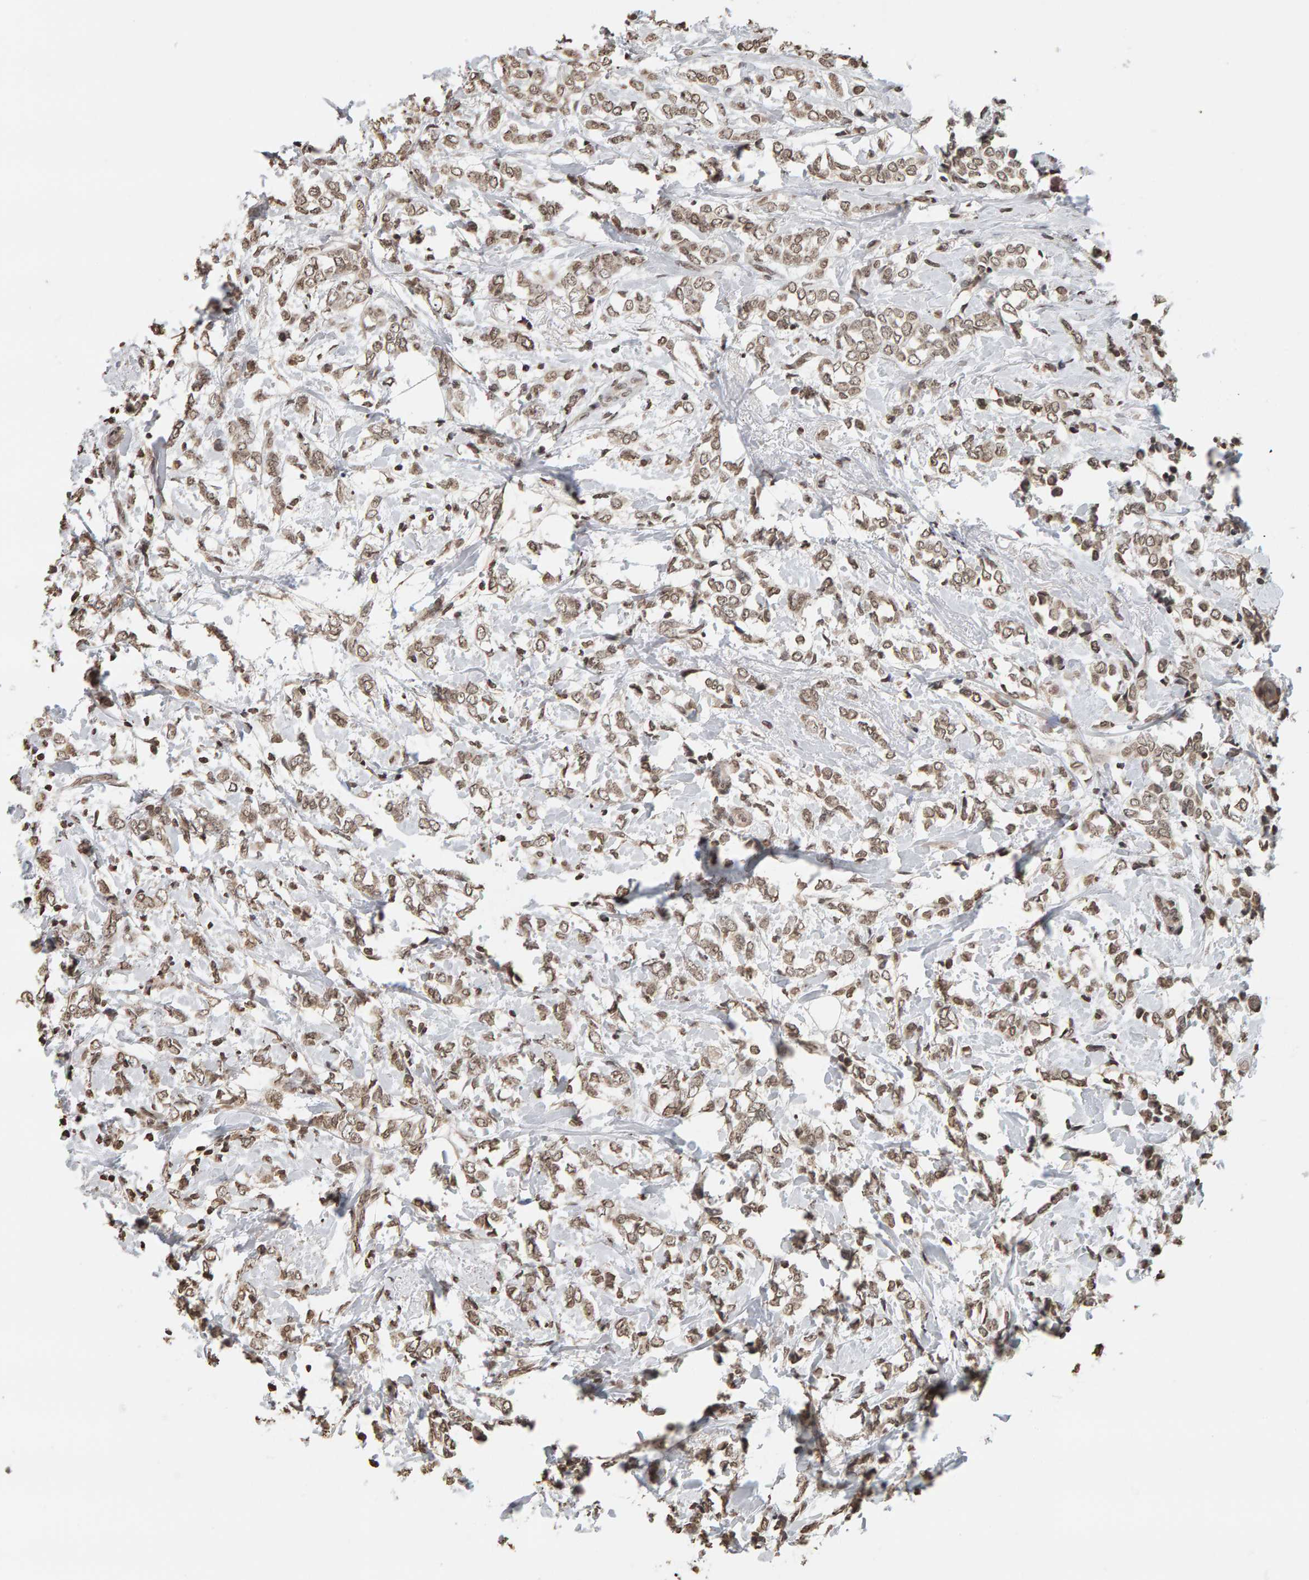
{"staining": {"intensity": "moderate", "quantity": ">75%", "location": "cytoplasmic/membranous,nuclear"}, "tissue": "breast cancer", "cell_type": "Tumor cells", "image_type": "cancer", "snomed": [{"axis": "morphology", "description": "Normal tissue, NOS"}, {"axis": "morphology", "description": "Lobular carcinoma"}, {"axis": "topography", "description": "Breast"}], "caption": "Breast cancer stained for a protein shows moderate cytoplasmic/membranous and nuclear positivity in tumor cells. (DAB IHC, brown staining for protein, blue staining for nuclei).", "gene": "AFF4", "patient": {"sex": "female", "age": 47}}